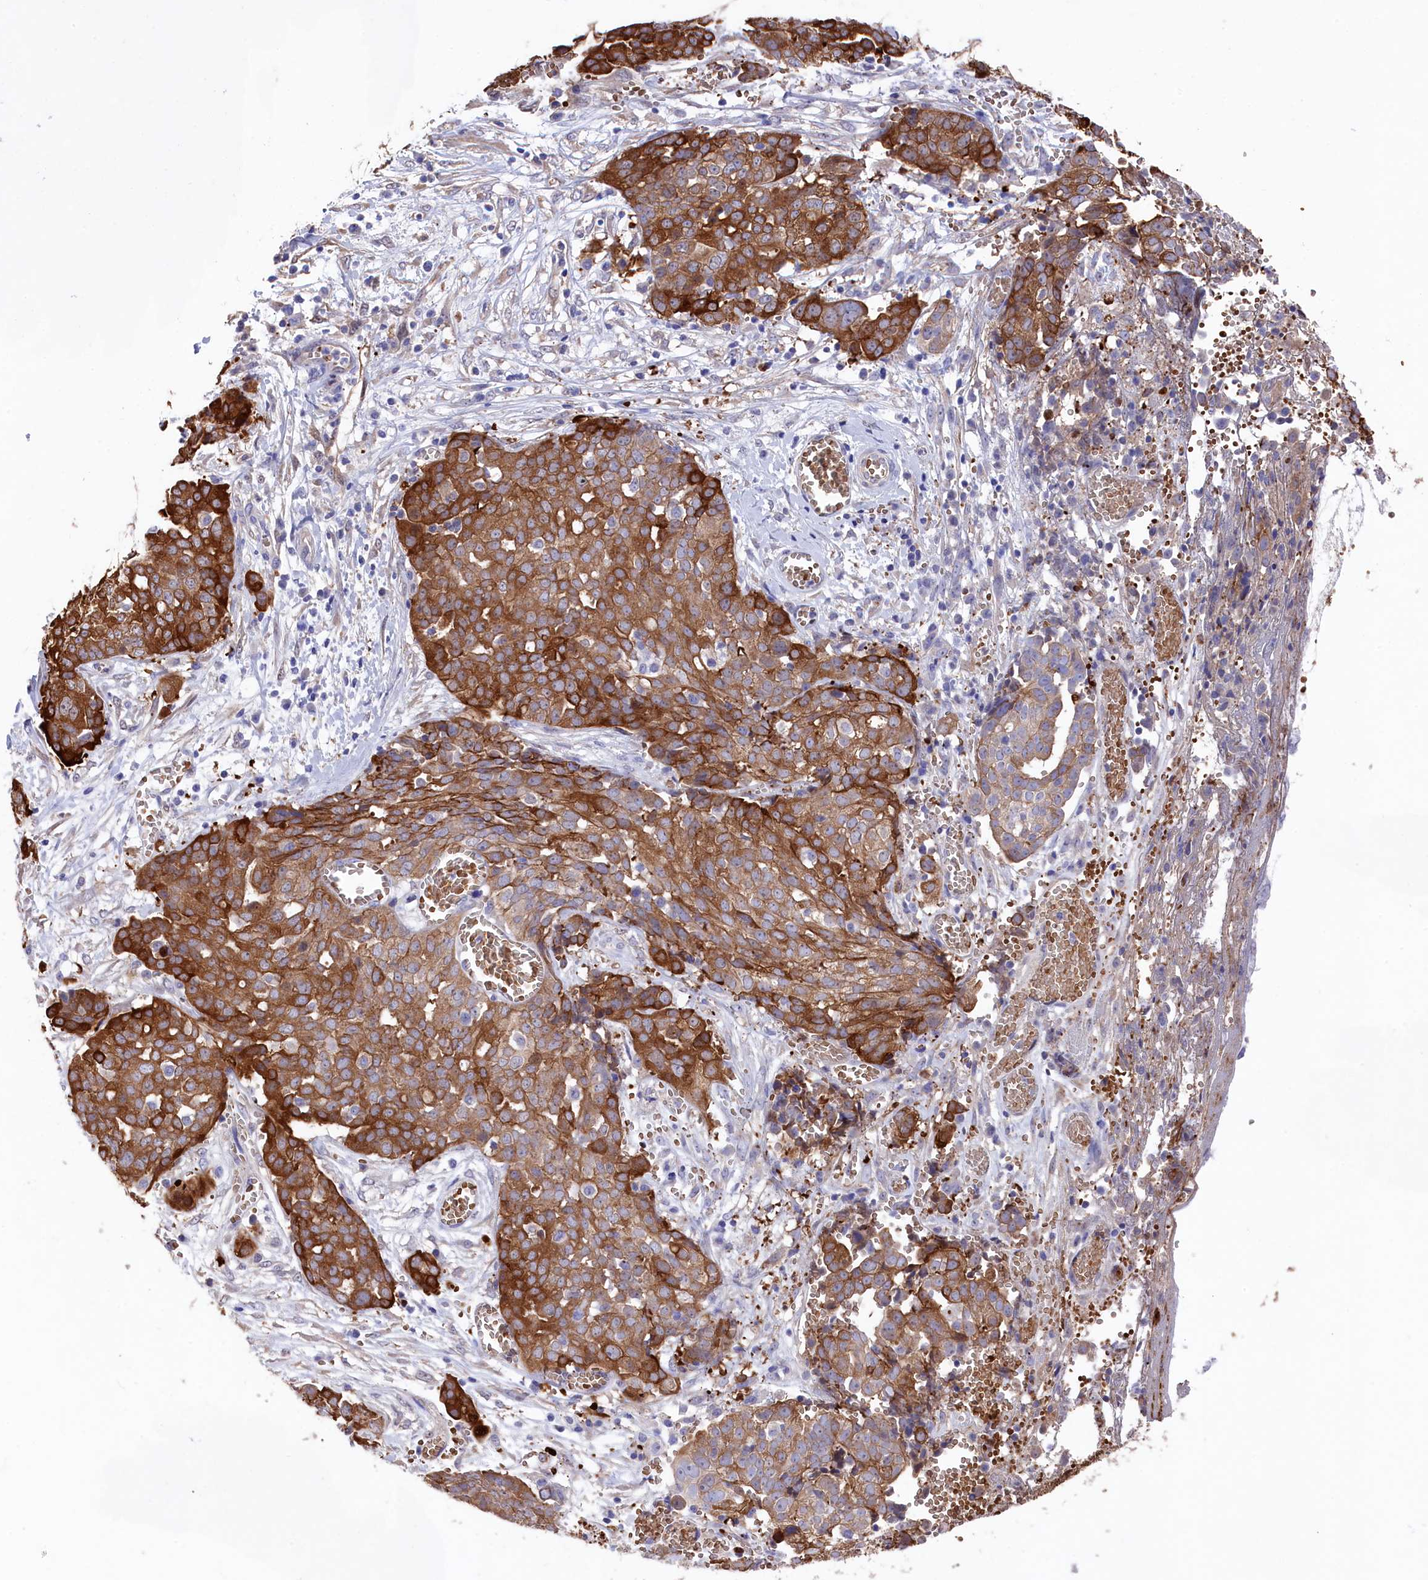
{"staining": {"intensity": "strong", "quantity": "25%-75%", "location": "cytoplasmic/membranous"}, "tissue": "ovarian cancer", "cell_type": "Tumor cells", "image_type": "cancer", "snomed": [{"axis": "morphology", "description": "Cystadenocarcinoma, serous, NOS"}, {"axis": "topography", "description": "Soft tissue"}, {"axis": "topography", "description": "Ovary"}], "caption": "Tumor cells exhibit high levels of strong cytoplasmic/membranous expression in approximately 25%-75% of cells in human ovarian serous cystadenocarcinoma. Nuclei are stained in blue.", "gene": "LHFPL4", "patient": {"sex": "female", "age": 57}}